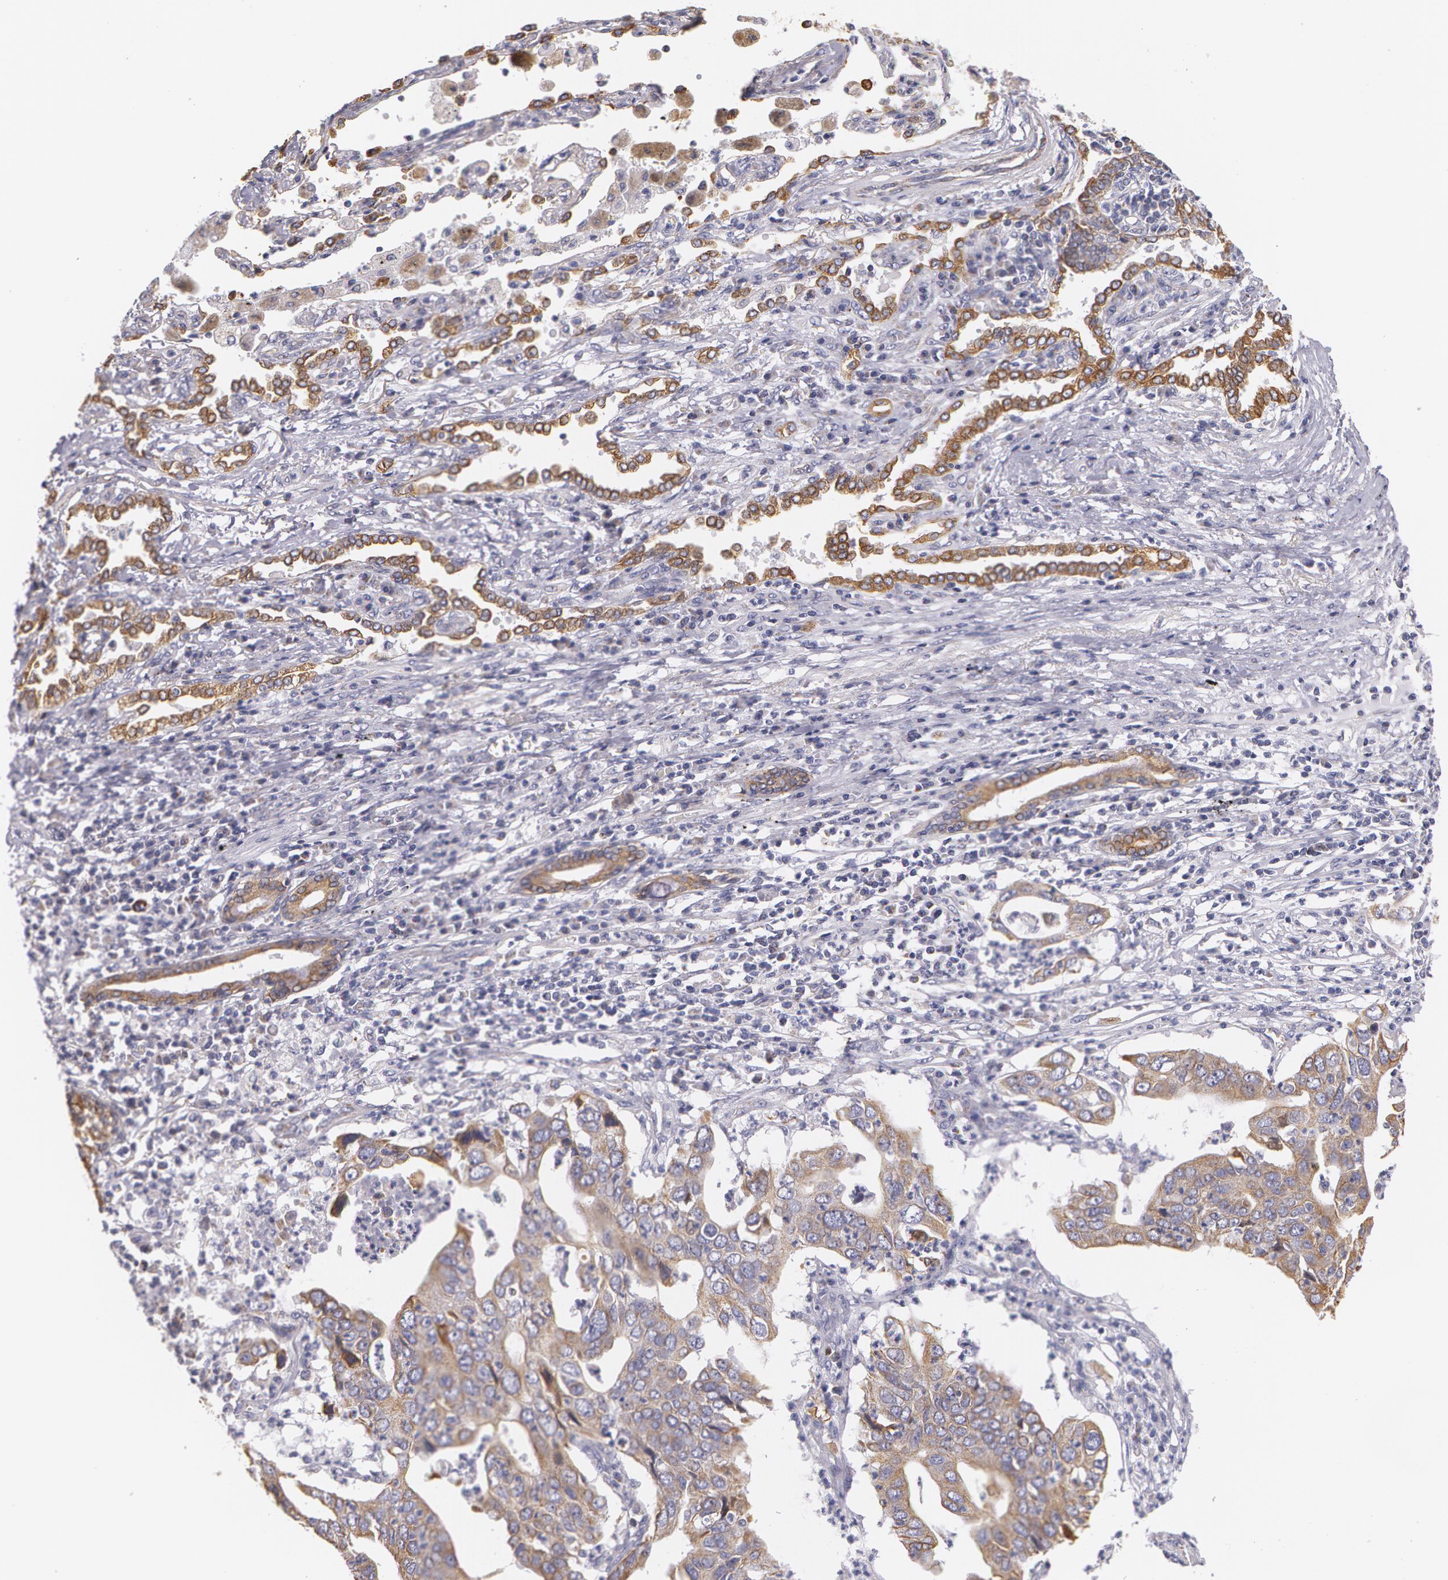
{"staining": {"intensity": "weak", "quantity": ">75%", "location": "cytoplasmic/membranous"}, "tissue": "lung cancer", "cell_type": "Tumor cells", "image_type": "cancer", "snomed": [{"axis": "morphology", "description": "Adenocarcinoma, NOS"}, {"axis": "topography", "description": "Lung"}], "caption": "Brown immunohistochemical staining in lung cancer (adenocarcinoma) exhibits weak cytoplasmic/membranous expression in about >75% of tumor cells.", "gene": "KRT18", "patient": {"sex": "male", "age": 48}}